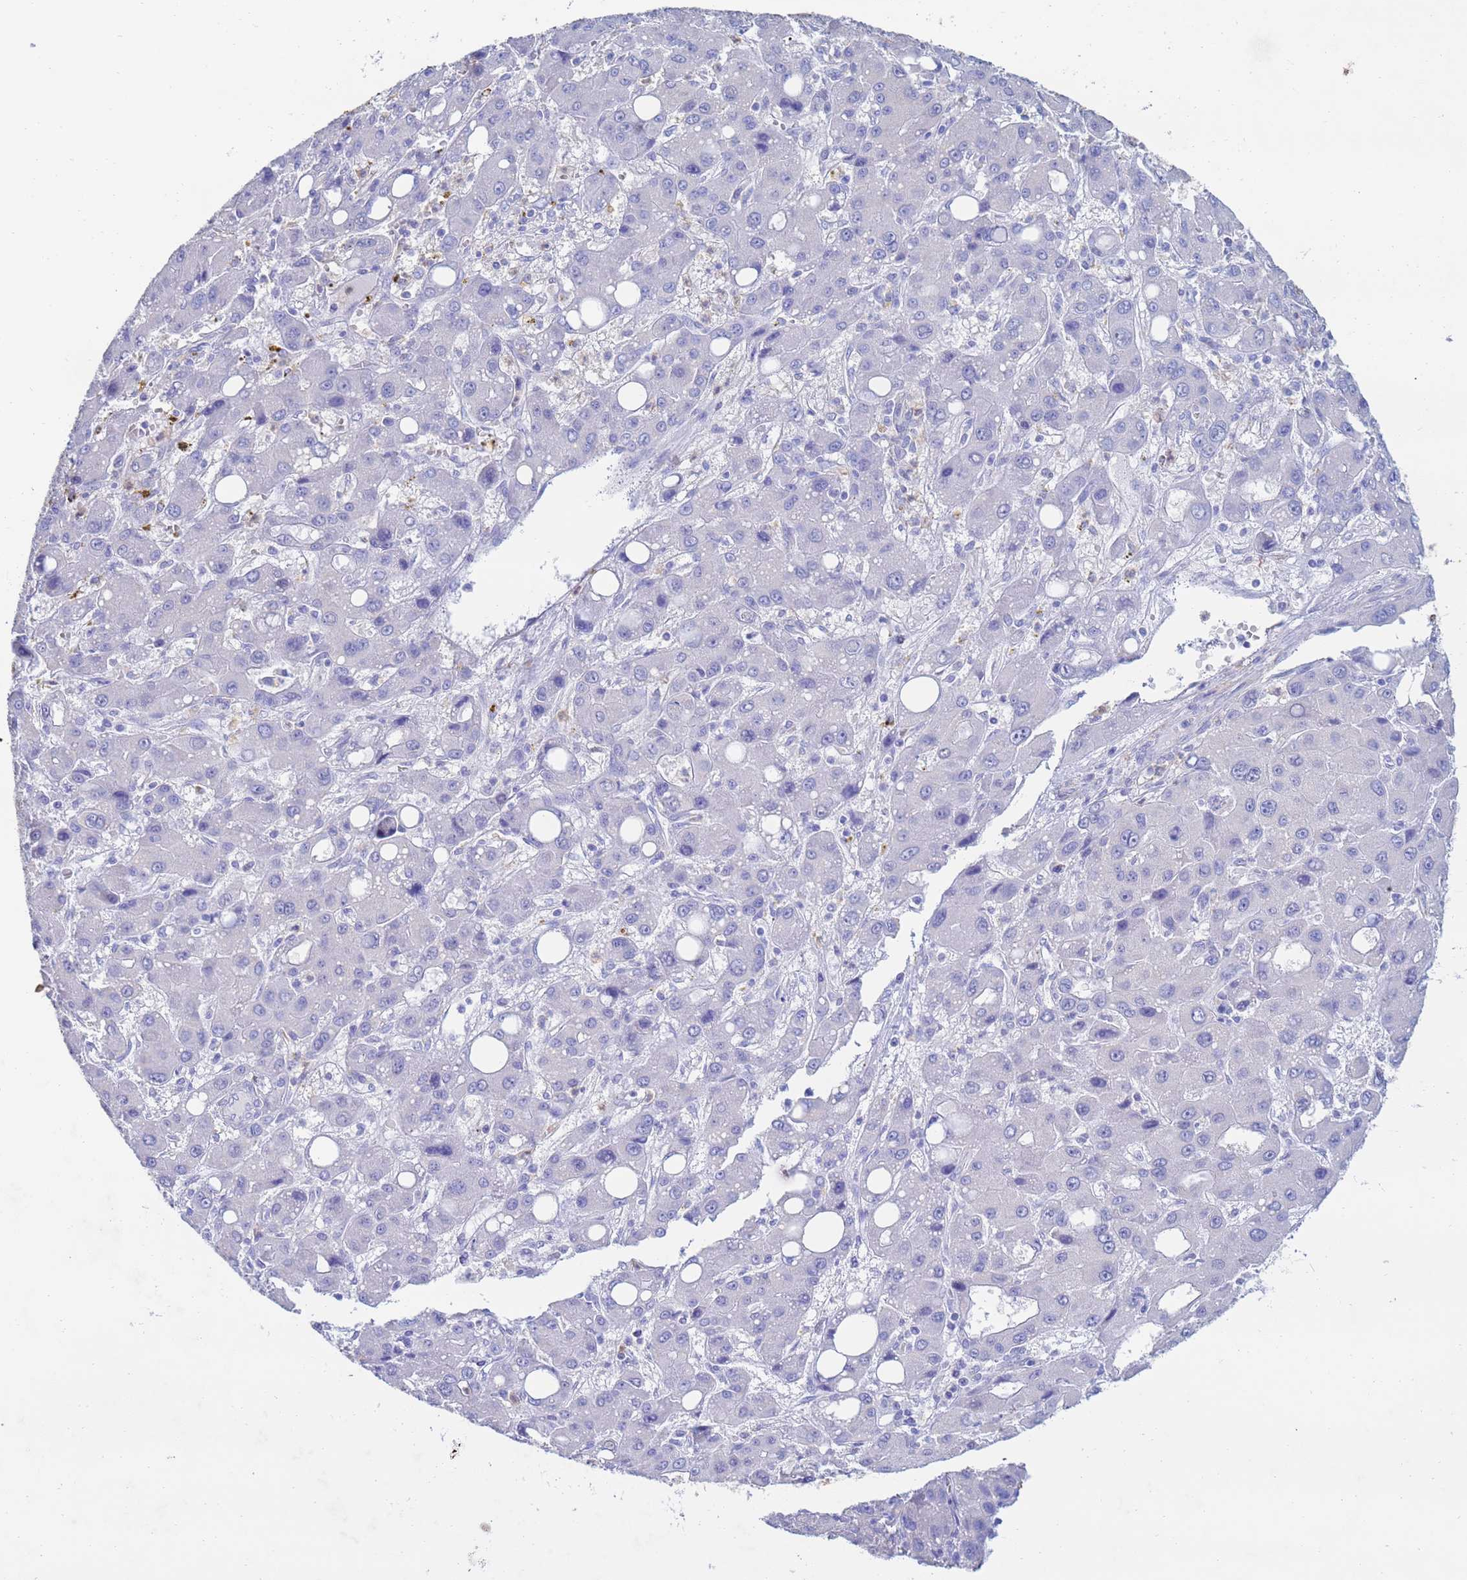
{"staining": {"intensity": "negative", "quantity": "none", "location": "none"}, "tissue": "liver cancer", "cell_type": "Tumor cells", "image_type": "cancer", "snomed": [{"axis": "morphology", "description": "Carcinoma, Hepatocellular, NOS"}, {"axis": "topography", "description": "Liver"}], "caption": "Micrograph shows no protein staining in tumor cells of hepatocellular carcinoma (liver) tissue. (IHC, brightfield microscopy, high magnification).", "gene": "CSTB", "patient": {"sex": "male", "age": 55}}